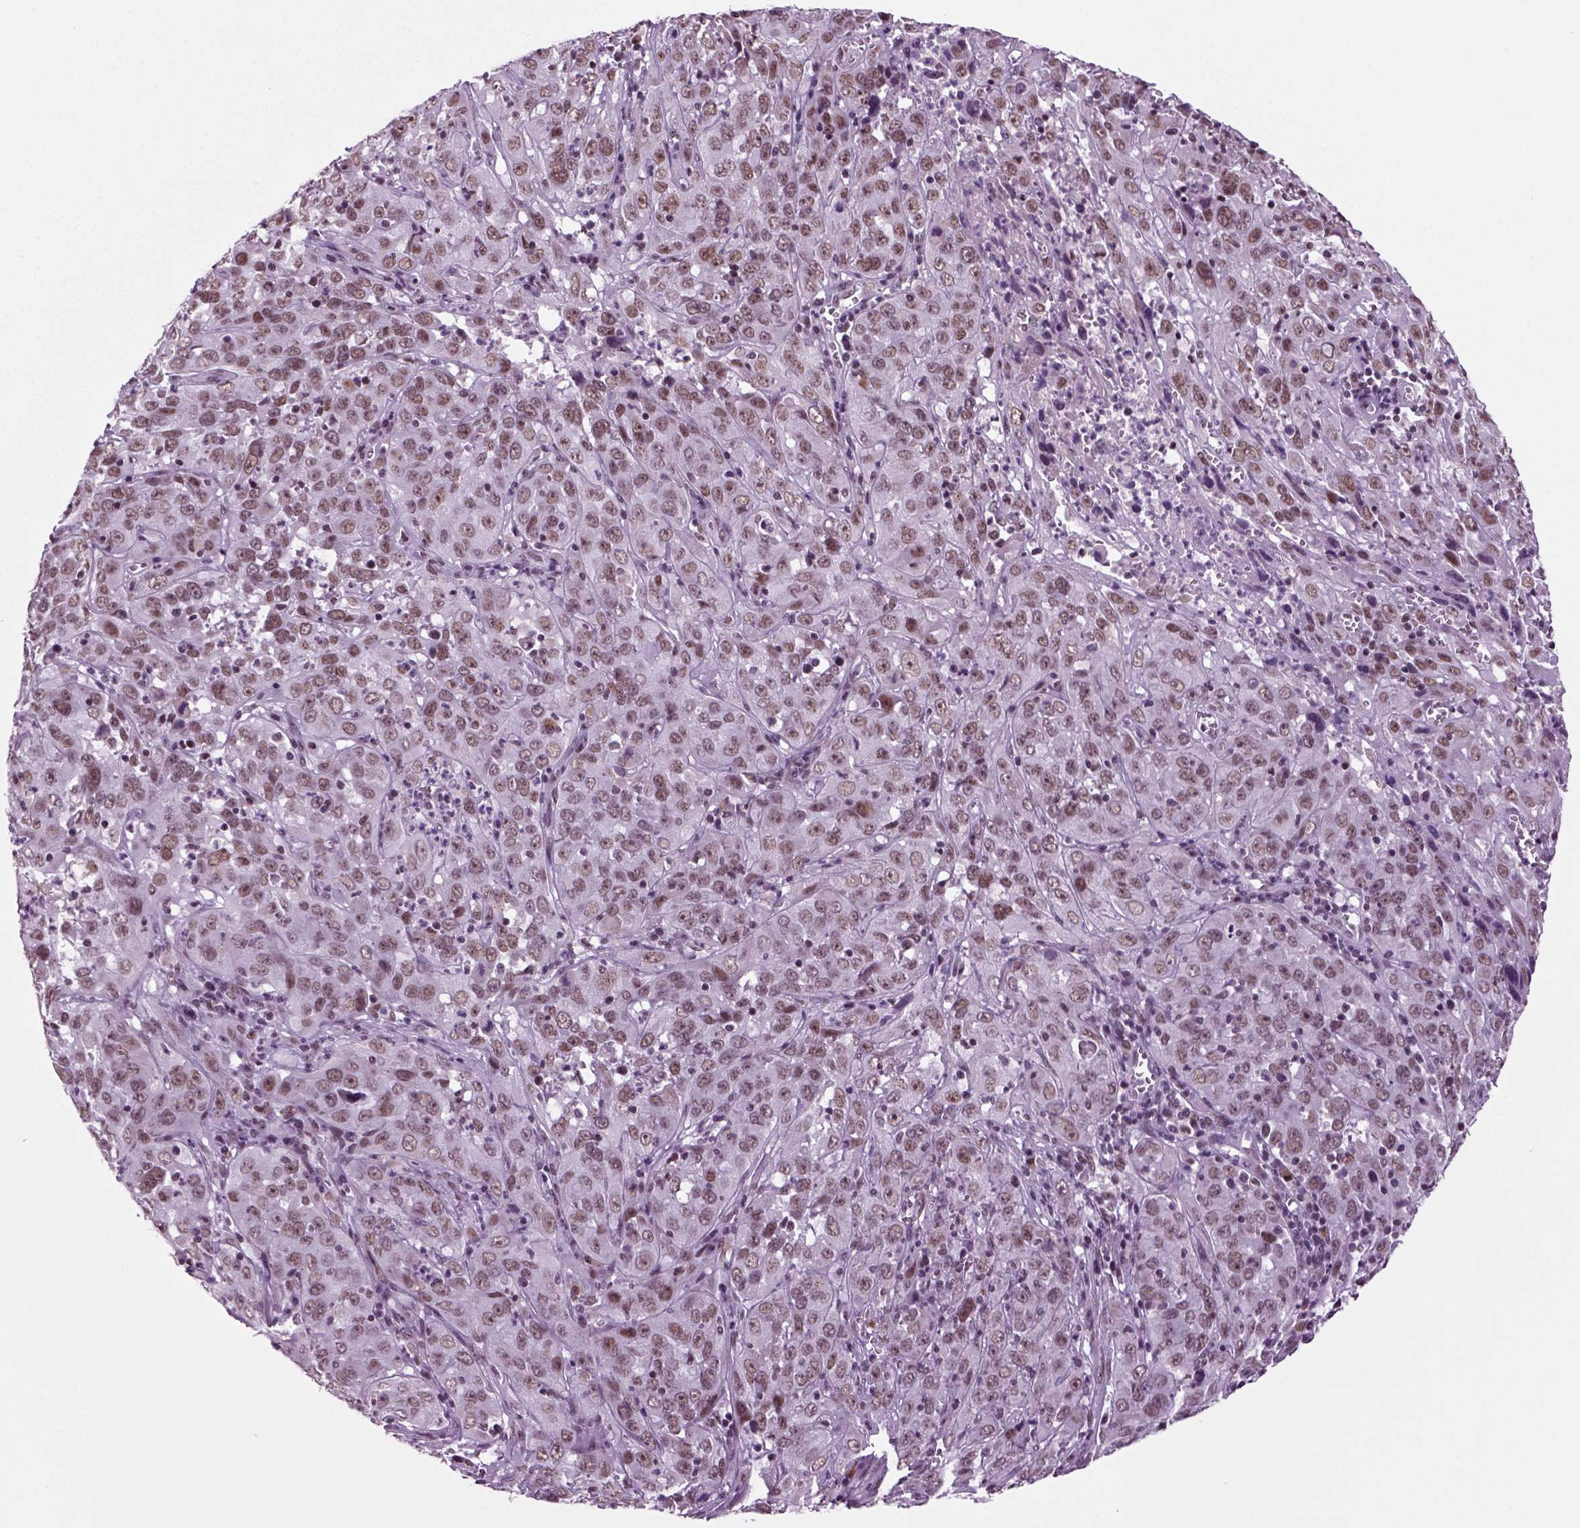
{"staining": {"intensity": "weak", "quantity": ">75%", "location": "nuclear"}, "tissue": "cervical cancer", "cell_type": "Tumor cells", "image_type": "cancer", "snomed": [{"axis": "morphology", "description": "Squamous cell carcinoma, NOS"}, {"axis": "topography", "description": "Cervix"}], "caption": "Immunohistochemistry photomicrograph of neoplastic tissue: human squamous cell carcinoma (cervical) stained using IHC exhibits low levels of weak protein expression localized specifically in the nuclear of tumor cells, appearing as a nuclear brown color.", "gene": "RCOR3", "patient": {"sex": "female", "age": 32}}